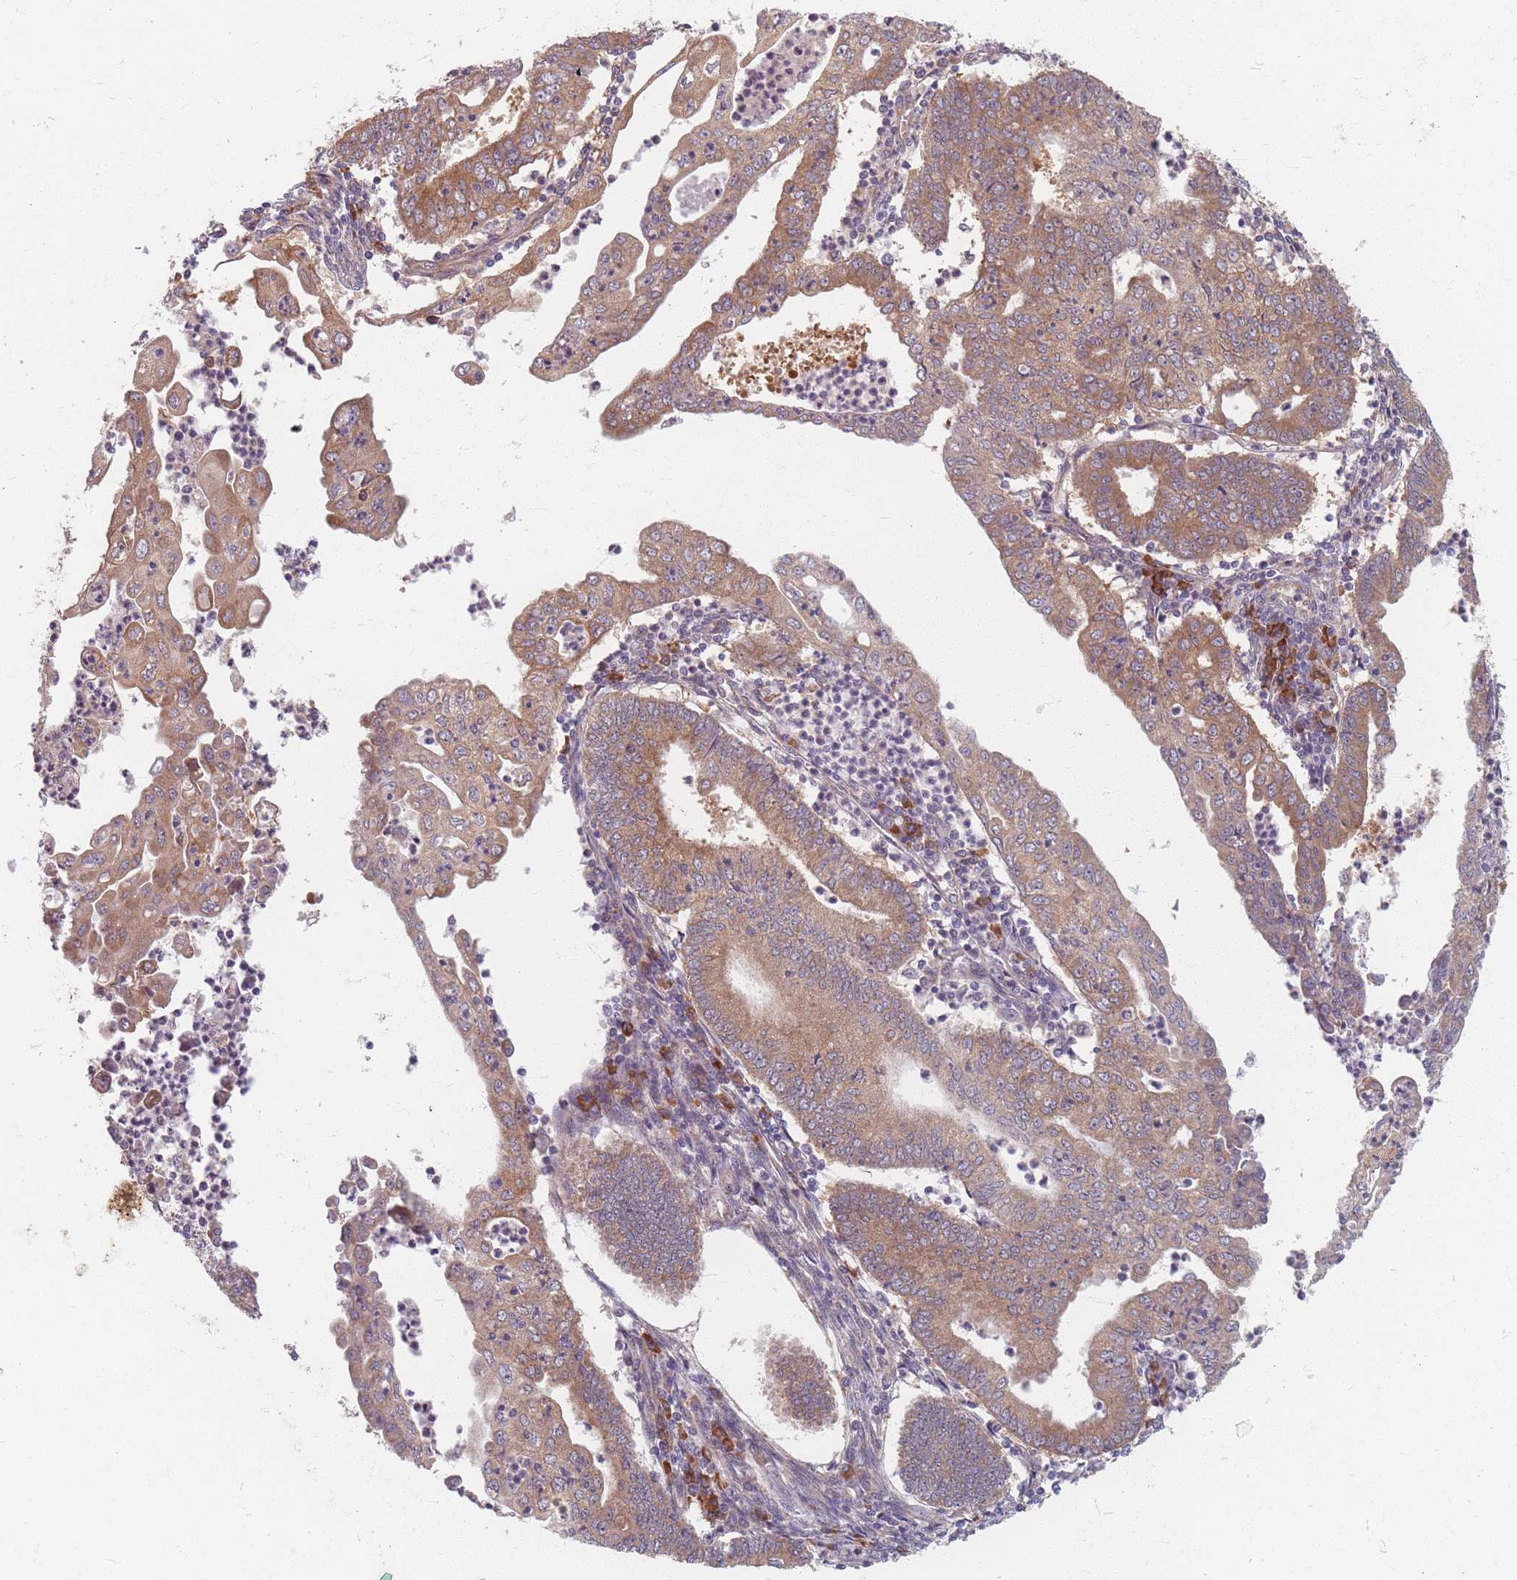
{"staining": {"intensity": "moderate", "quantity": ">75%", "location": "cytoplasmic/membranous"}, "tissue": "endometrial cancer", "cell_type": "Tumor cells", "image_type": "cancer", "snomed": [{"axis": "morphology", "description": "Adenocarcinoma, NOS"}, {"axis": "topography", "description": "Endometrium"}], "caption": "This histopathology image demonstrates adenocarcinoma (endometrial) stained with immunohistochemistry to label a protein in brown. The cytoplasmic/membranous of tumor cells show moderate positivity for the protein. Nuclei are counter-stained blue.", "gene": "SMIM14", "patient": {"sex": "female", "age": 60}}